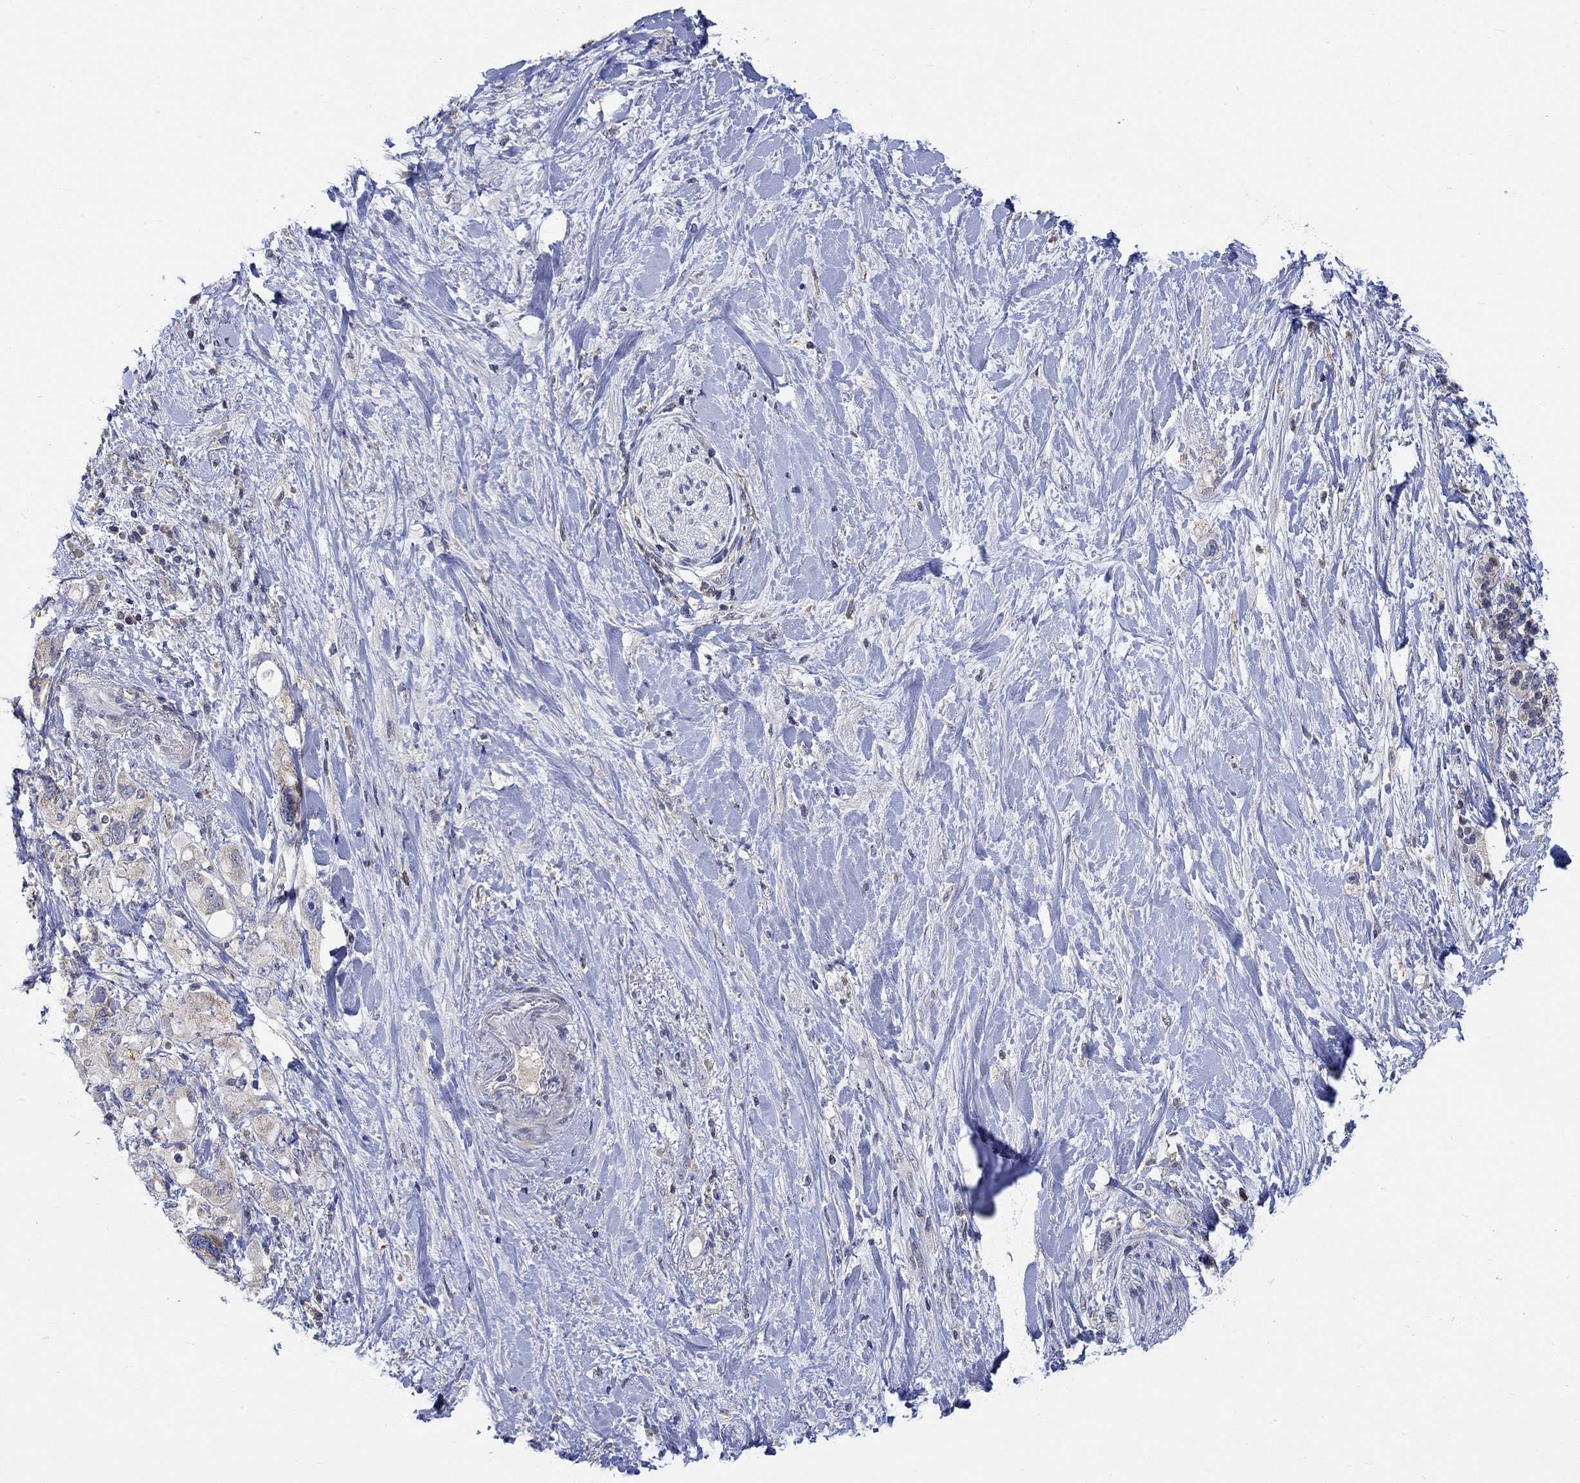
{"staining": {"intensity": "weak", "quantity": "25%-75%", "location": "cytoplasmic/membranous"}, "tissue": "pancreatic cancer", "cell_type": "Tumor cells", "image_type": "cancer", "snomed": [{"axis": "morphology", "description": "Adenocarcinoma, NOS"}, {"axis": "topography", "description": "Pancreas"}], "caption": "Immunohistochemical staining of human pancreatic adenocarcinoma shows low levels of weak cytoplasmic/membranous expression in approximately 25%-75% of tumor cells.", "gene": "WASF1", "patient": {"sex": "female", "age": 56}}